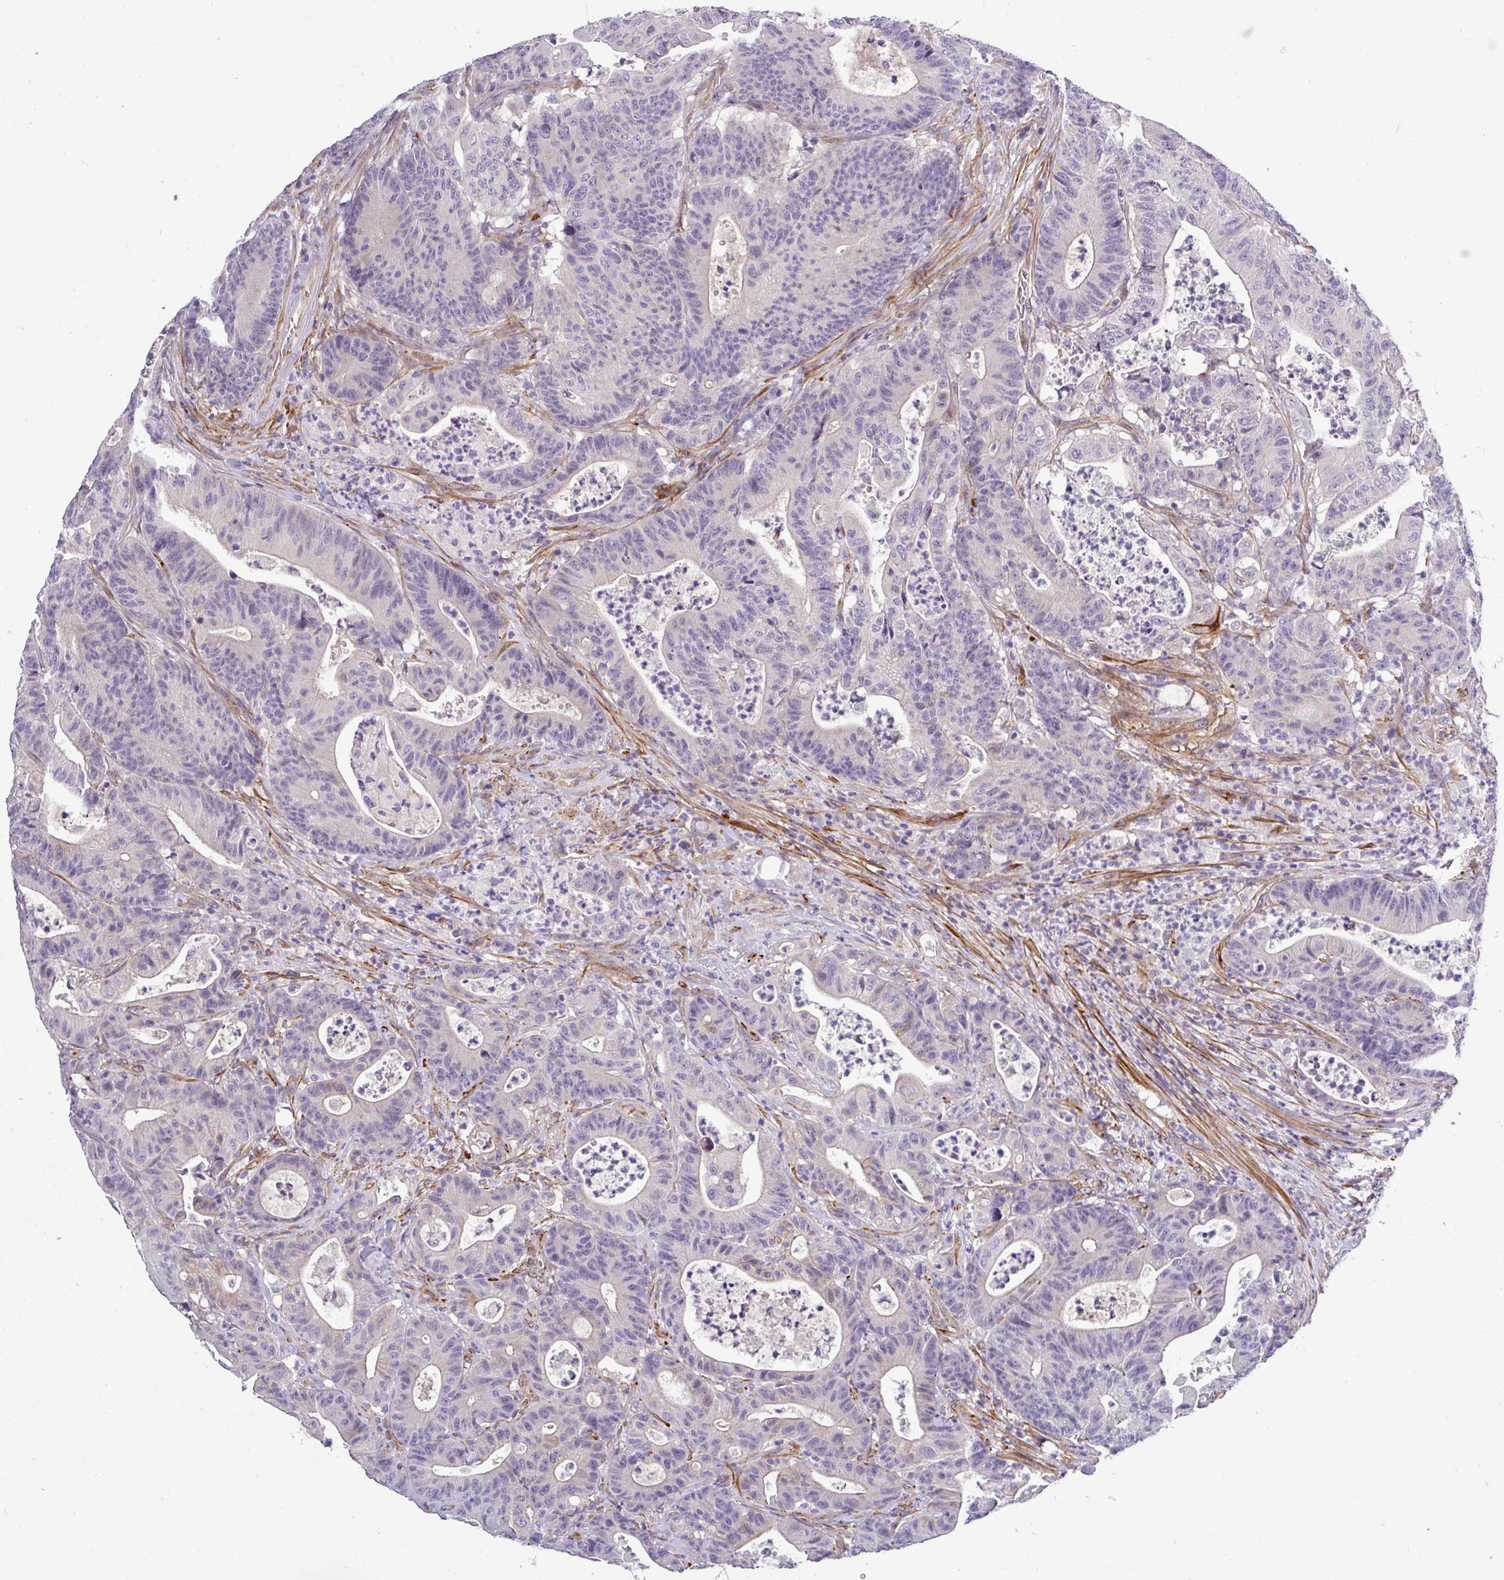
{"staining": {"intensity": "negative", "quantity": "none", "location": "none"}, "tissue": "colorectal cancer", "cell_type": "Tumor cells", "image_type": "cancer", "snomed": [{"axis": "morphology", "description": "Adenocarcinoma, NOS"}, {"axis": "topography", "description": "Colon"}], "caption": "IHC histopathology image of neoplastic tissue: human adenocarcinoma (colorectal) stained with DAB exhibits no significant protein staining in tumor cells. The staining was performed using DAB (3,3'-diaminobenzidine) to visualize the protein expression in brown, while the nuclei were stained in blue with hematoxylin (Magnification: 20x).", "gene": "PARD6A", "patient": {"sex": "female", "age": 84}}